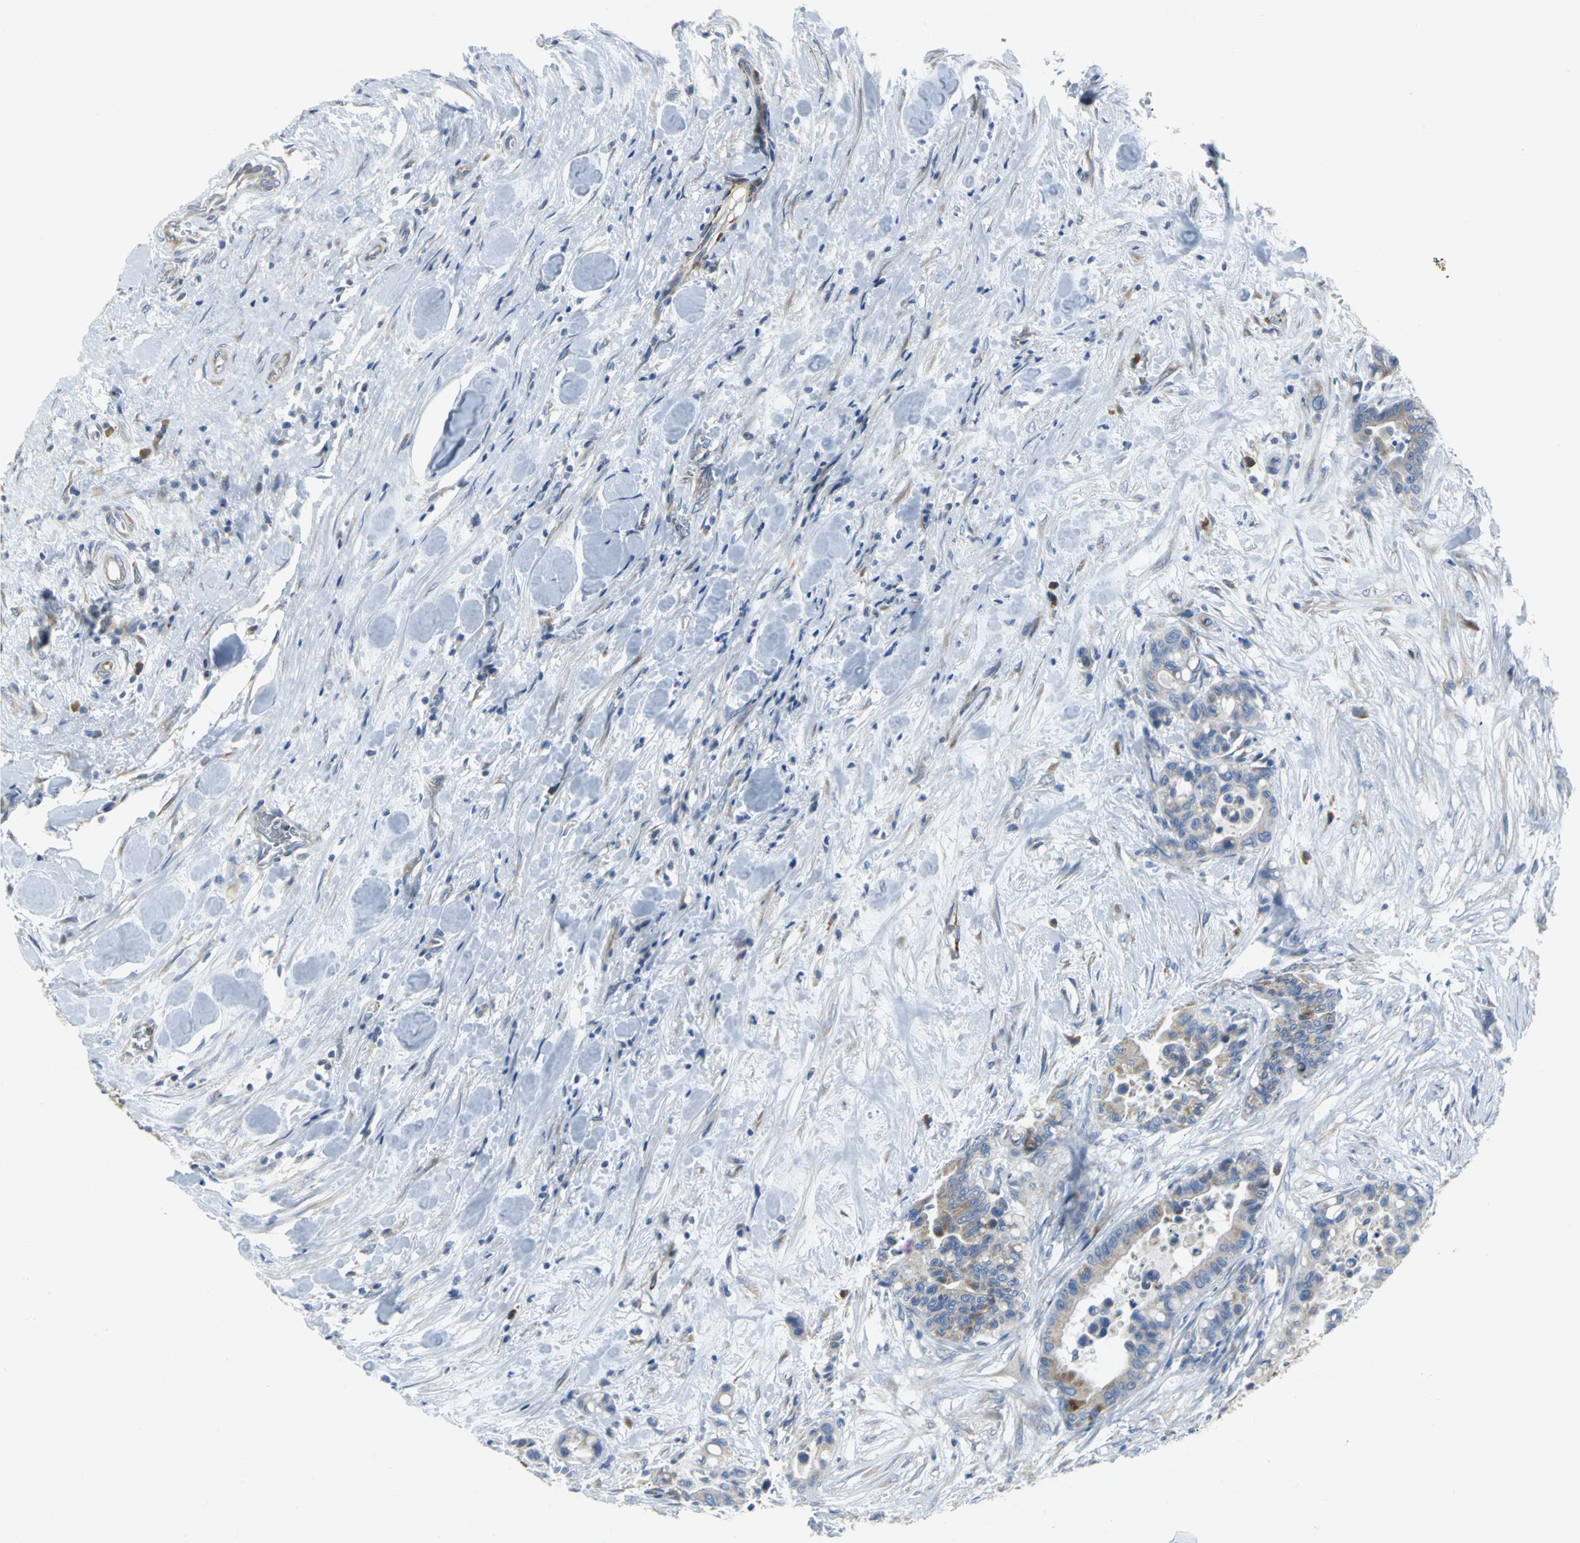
{"staining": {"intensity": "weak", "quantity": ">75%", "location": "cytoplasmic/membranous"}, "tissue": "colorectal cancer", "cell_type": "Tumor cells", "image_type": "cancer", "snomed": [{"axis": "morphology", "description": "Adenocarcinoma, NOS"}, {"axis": "topography", "description": "Colon"}], "caption": "The immunohistochemical stain shows weak cytoplasmic/membranous expression in tumor cells of adenocarcinoma (colorectal) tissue. Nuclei are stained in blue.", "gene": "EIF5A", "patient": {"sex": "male", "age": 82}}